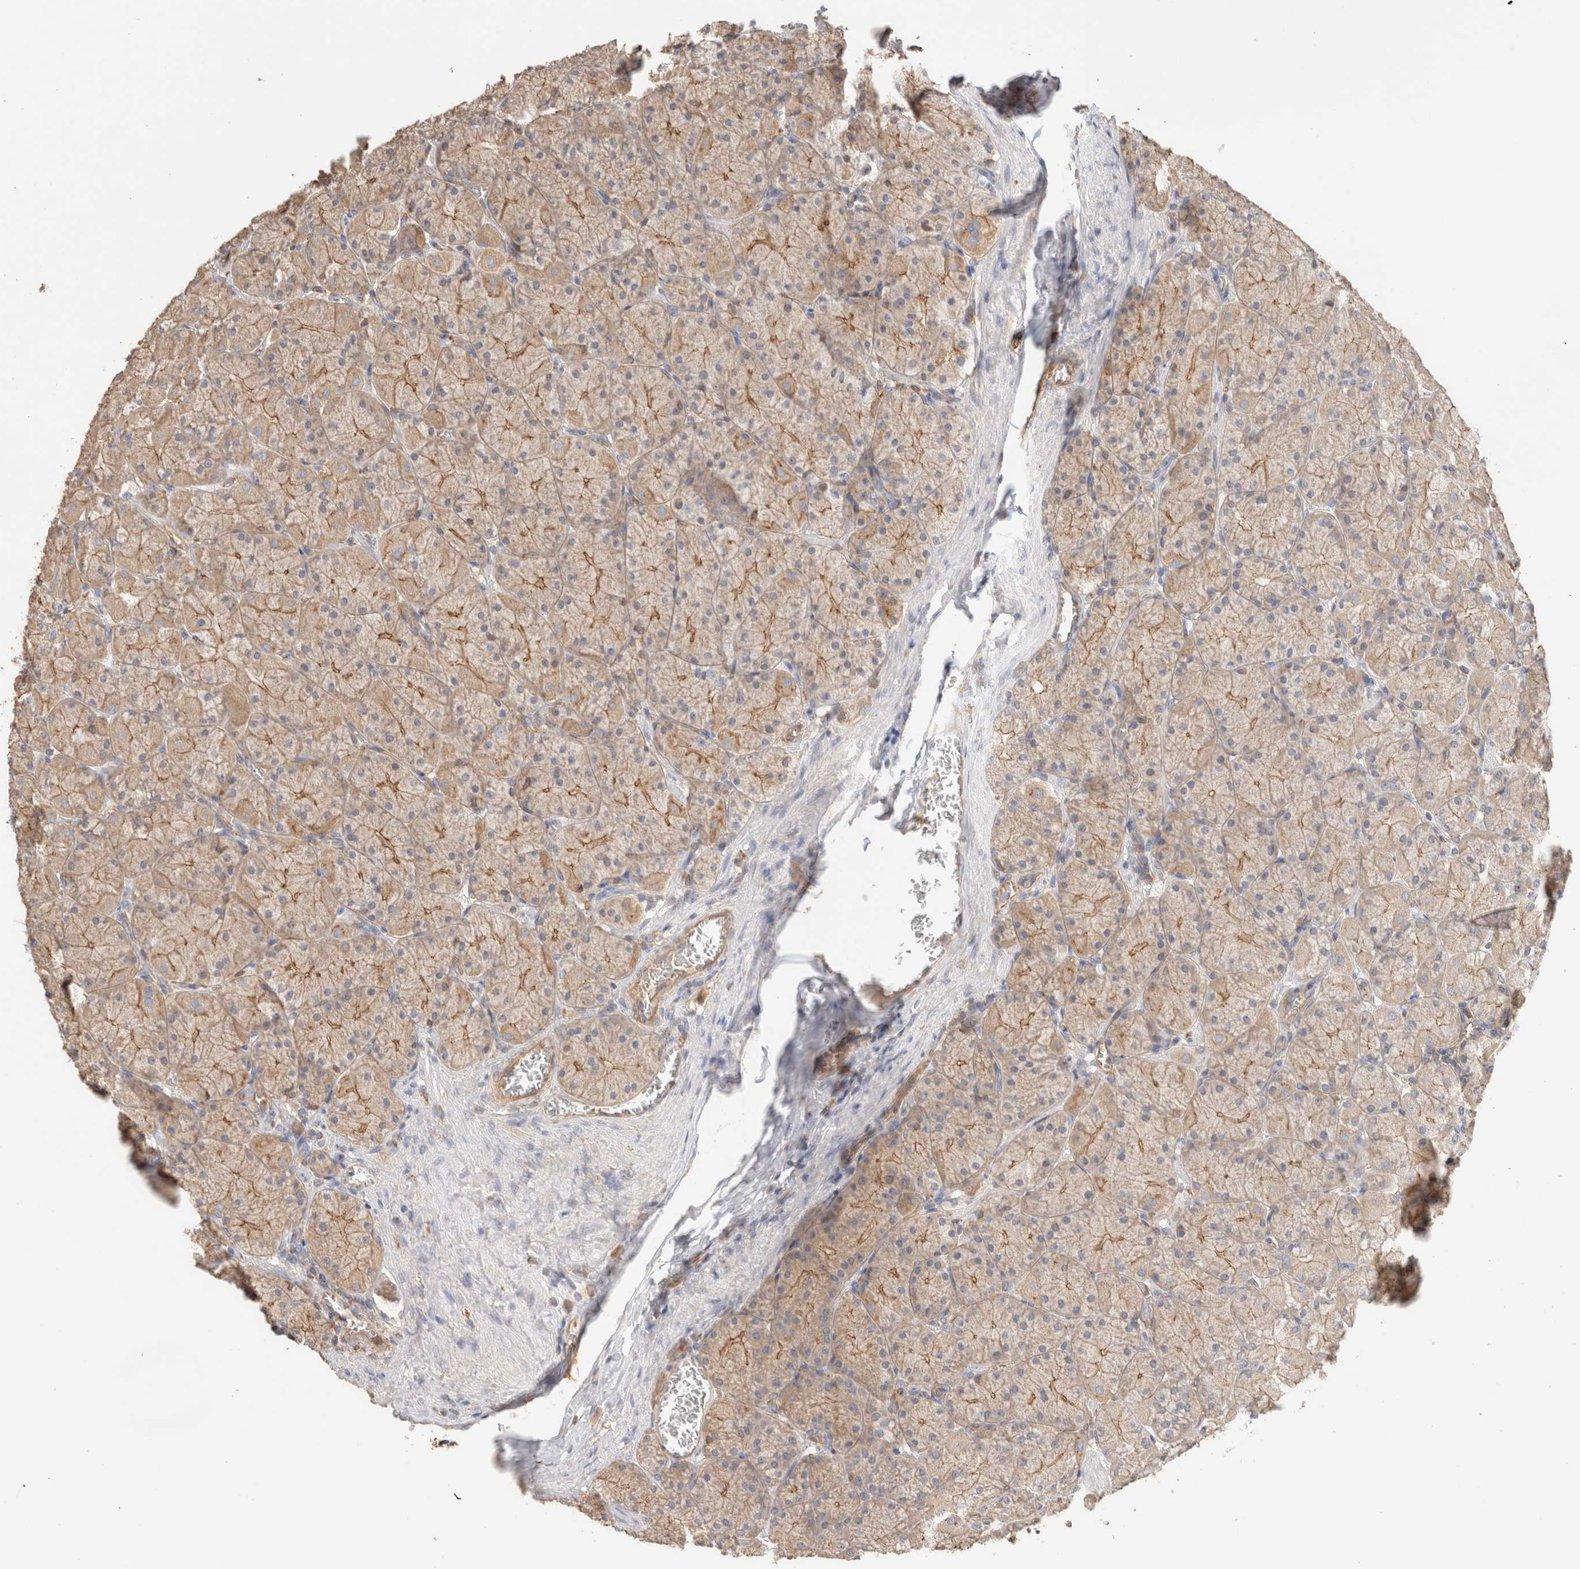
{"staining": {"intensity": "weak", "quantity": "25%-75%", "location": "cytoplasmic/membranous"}, "tissue": "stomach", "cell_type": "Glandular cells", "image_type": "normal", "snomed": [{"axis": "morphology", "description": "Normal tissue, NOS"}, {"axis": "topography", "description": "Stomach, upper"}], "caption": "Approximately 25%-75% of glandular cells in unremarkable stomach show weak cytoplasmic/membranous protein staining as visualized by brown immunohistochemical staining.", "gene": "CFAP418", "patient": {"sex": "female", "age": 56}}